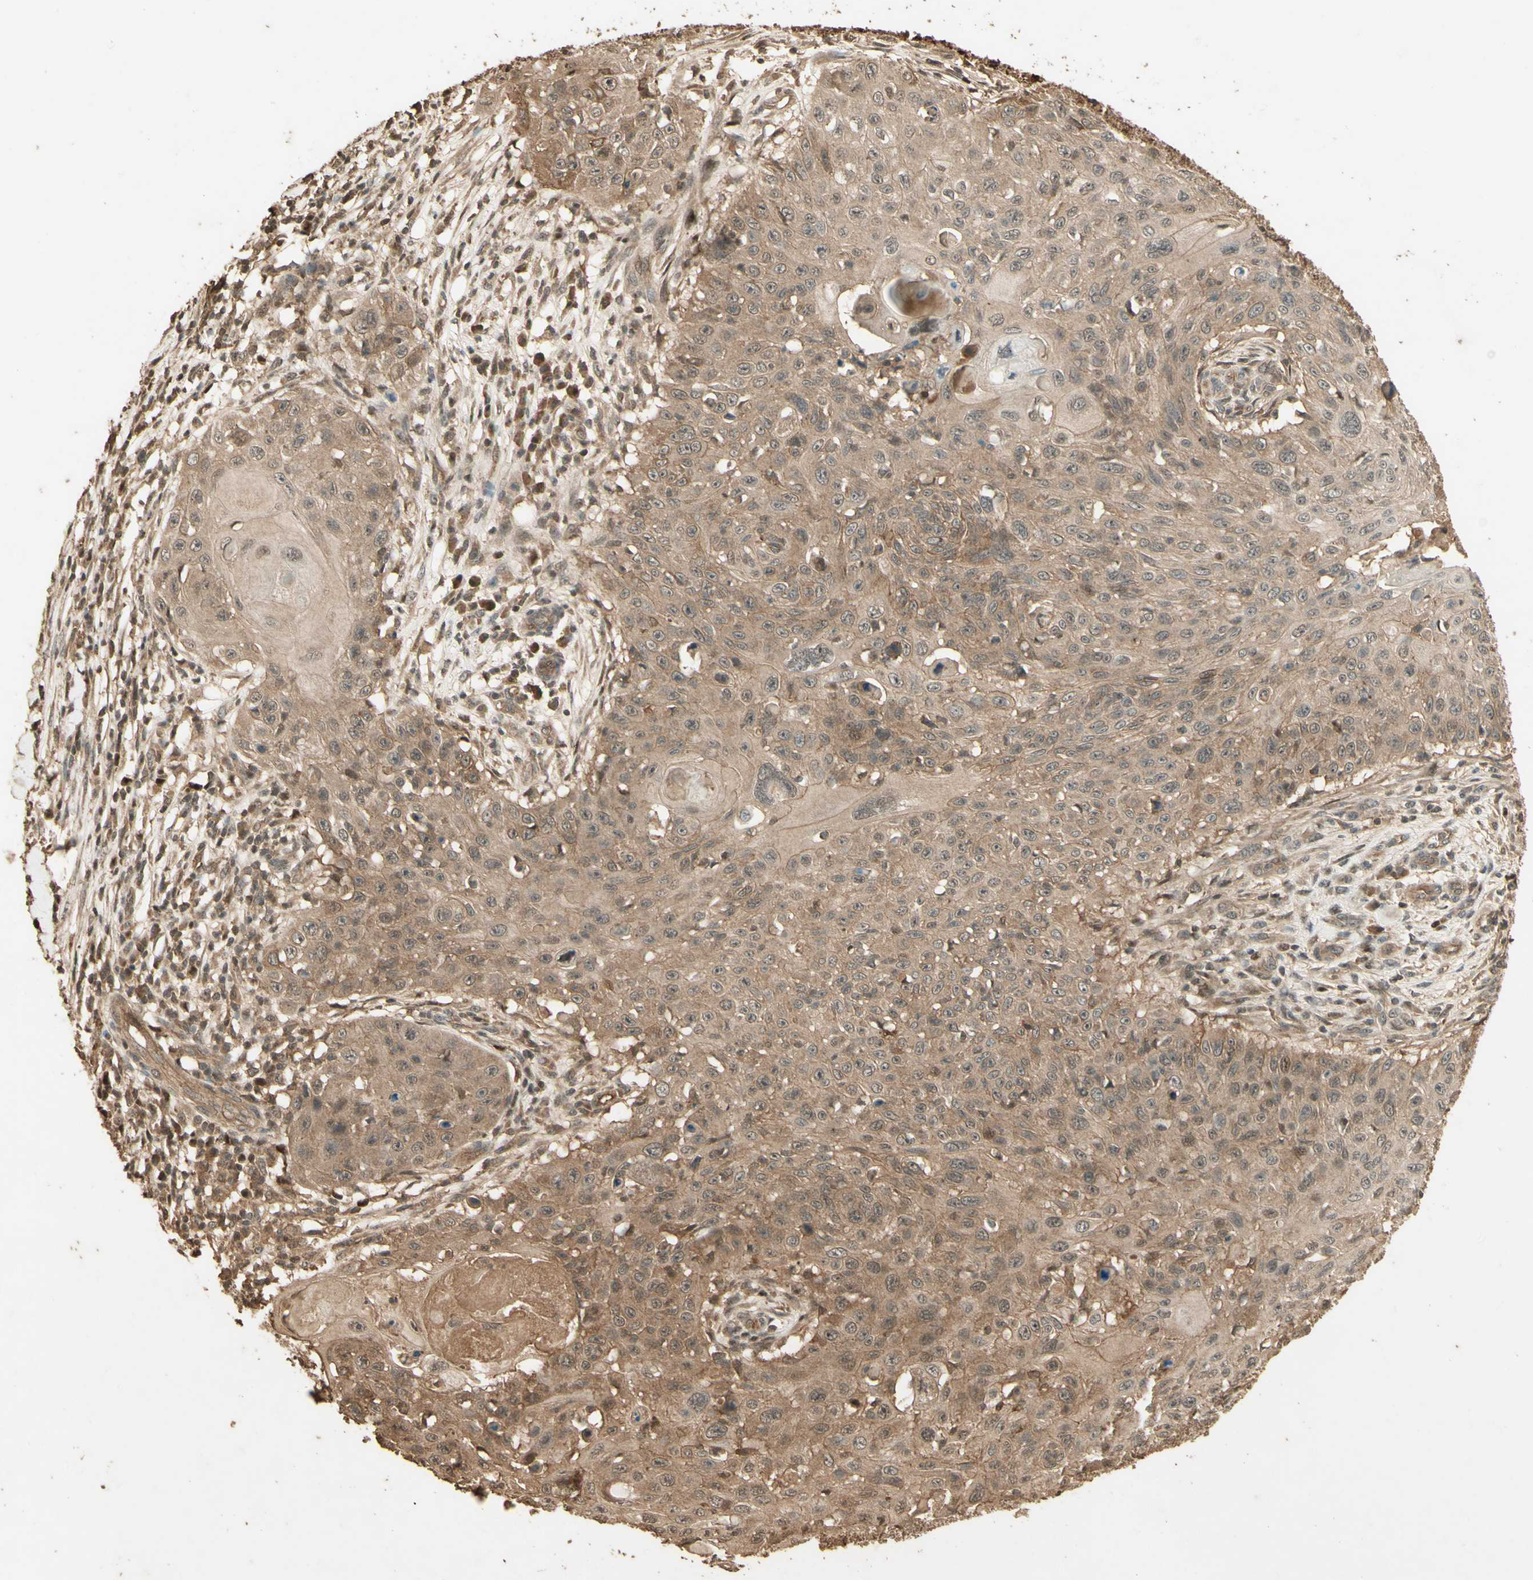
{"staining": {"intensity": "moderate", "quantity": ">75%", "location": "cytoplasmic/membranous"}, "tissue": "skin cancer", "cell_type": "Tumor cells", "image_type": "cancer", "snomed": [{"axis": "morphology", "description": "Squamous cell carcinoma, NOS"}, {"axis": "topography", "description": "Skin"}], "caption": "Tumor cells display medium levels of moderate cytoplasmic/membranous expression in approximately >75% of cells in skin cancer (squamous cell carcinoma).", "gene": "SMAD9", "patient": {"sex": "male", "age": 86}}